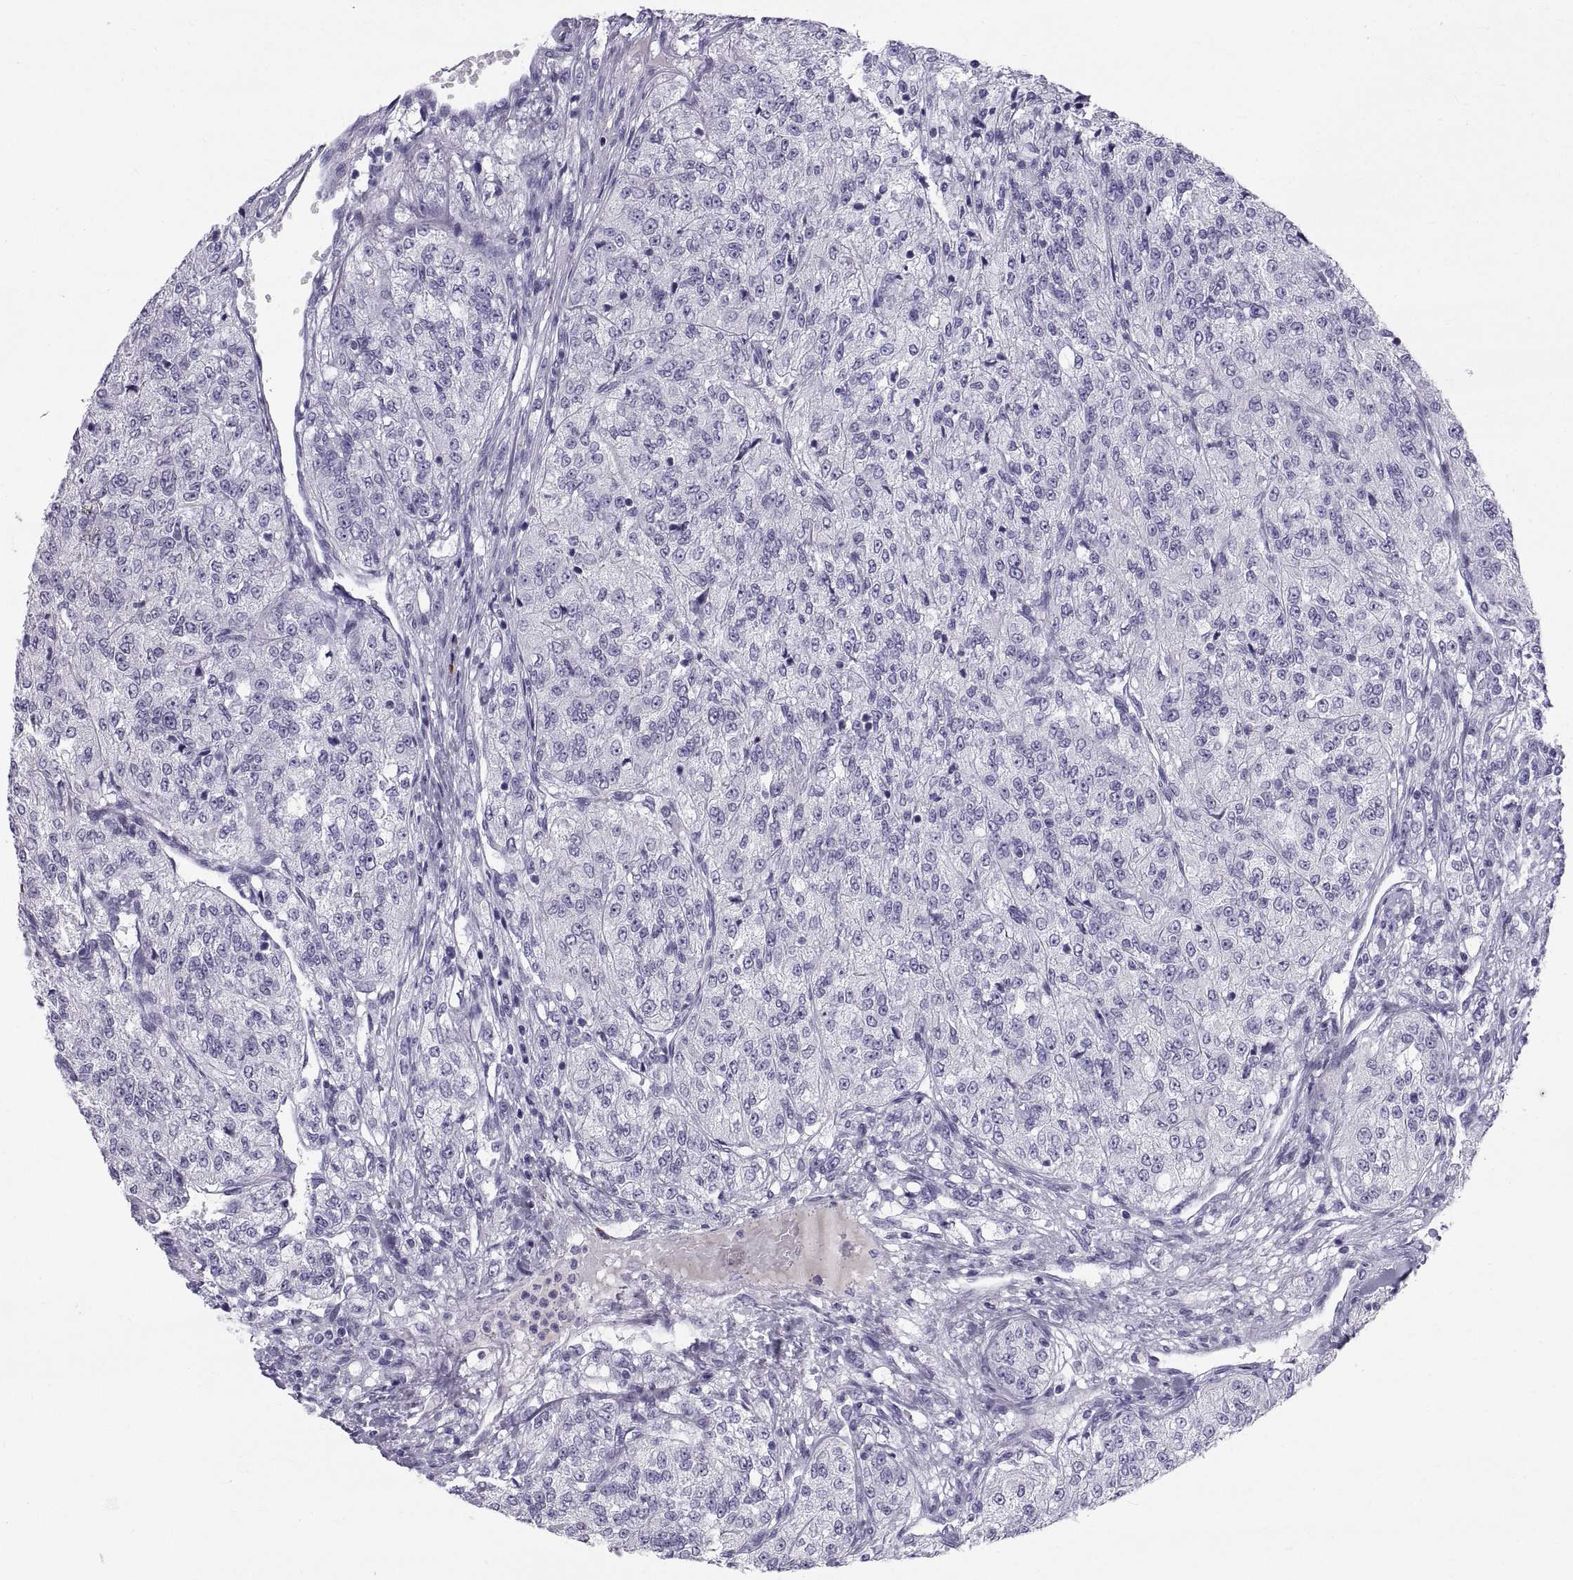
{"staining": {"intensity": "negative", "quantity": "none", "location": "none"}, "tissue": "renal cancer", "cell_type": "Tumor cells", "image_type": "cancer", "snomed": [{"axis": "morphology", "description": "Adenocarcinoma, NOS"}, {"axis": "topography", "description": "Kidney"}], "caption": "IHC of renal adenocarcinoma exhibits no staining in tumor cells.", "gene": "CT47A10", "patient": {"sex": "female", "age": 63}}